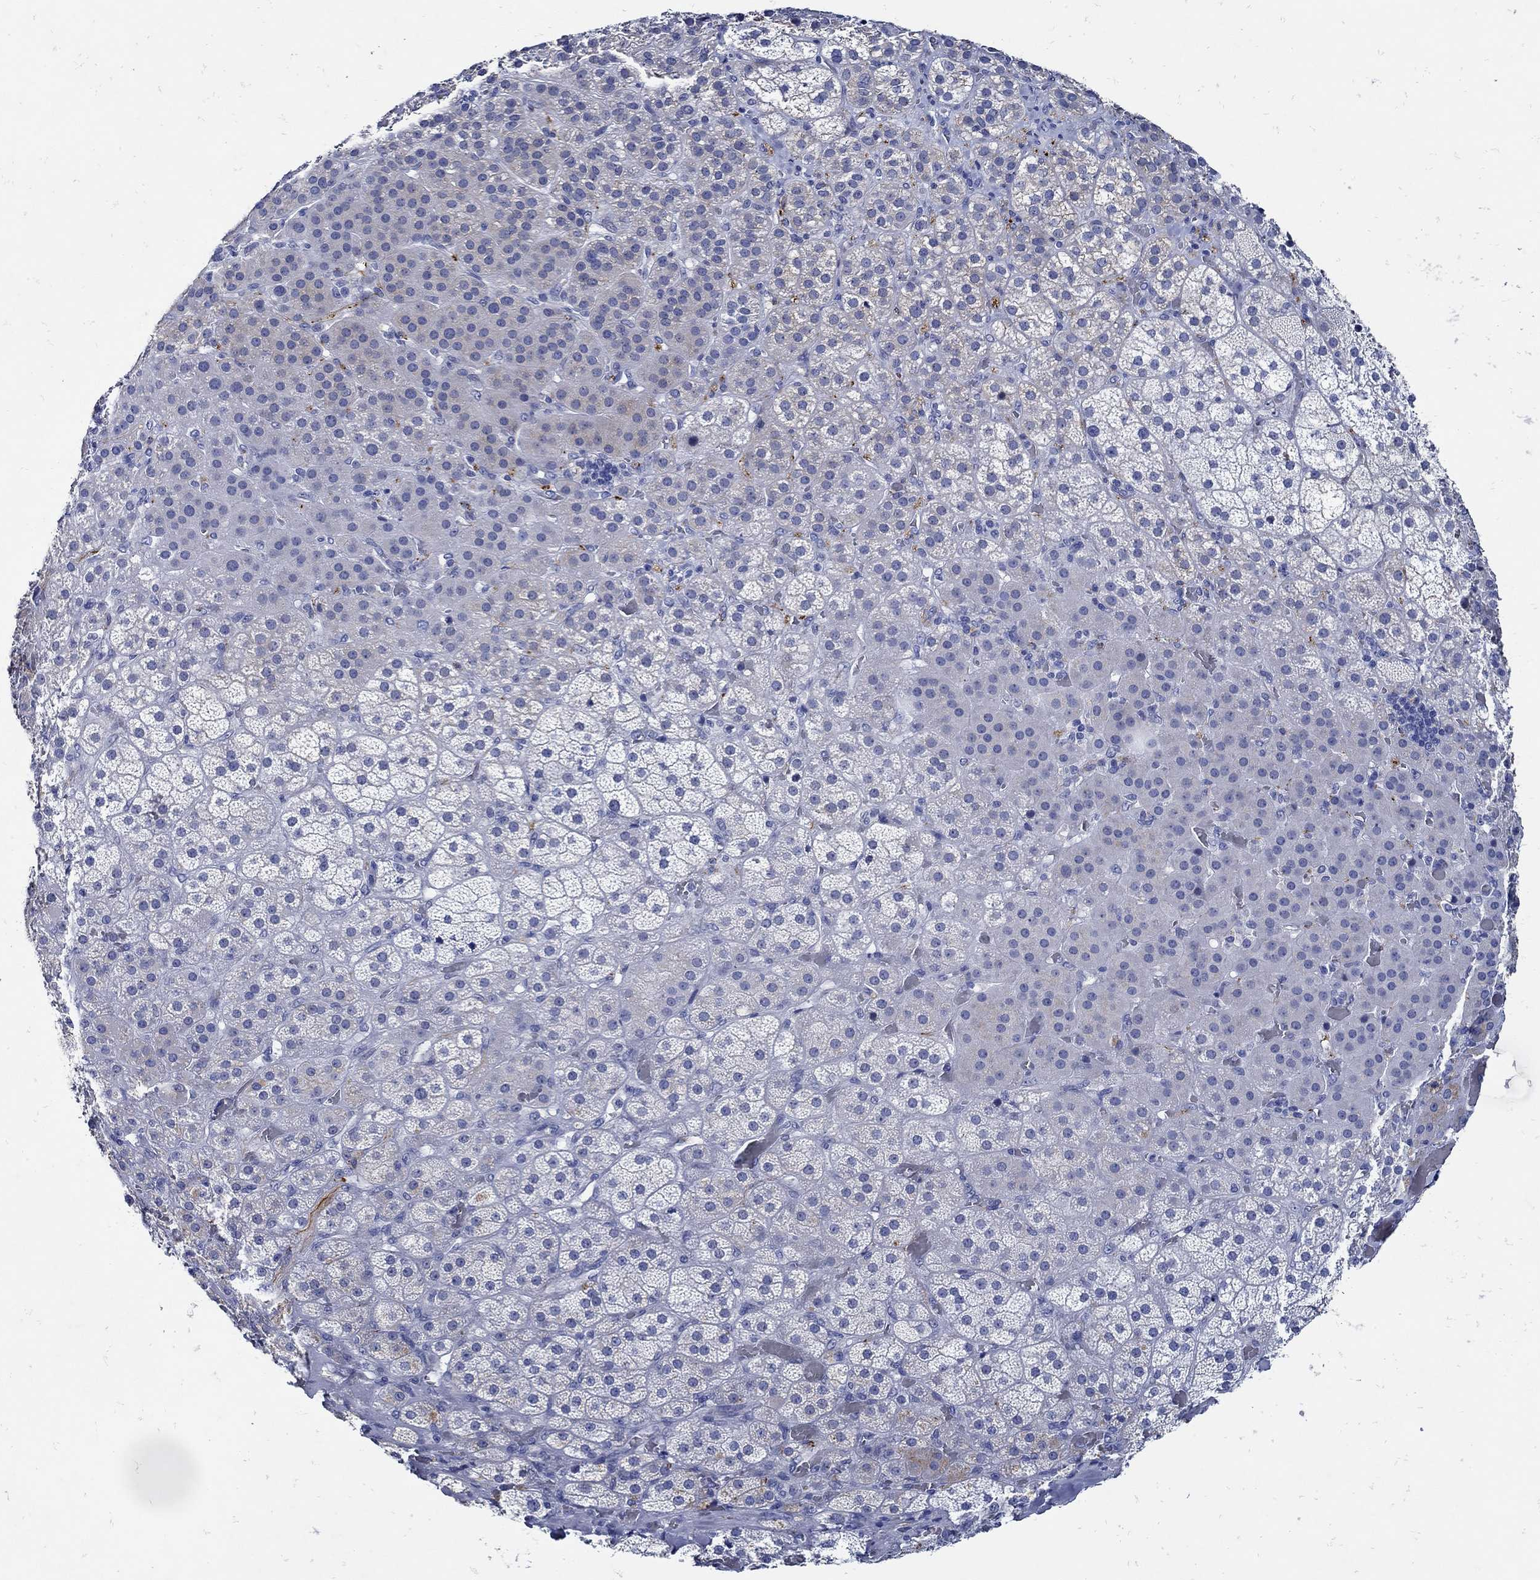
{"staining": {"intensity": "negative", "quantity": "none", "location": "none"}, "tissue": "adrenal gland", "cell_type": "Glandular cells", "image_type": "normal", "snomed": [{"axis": "morphology", "description": "Normal tissue, NOS"}, {"axis": "topography", "description": "Adrenal gland"}], "caption": "An IHC micrograph of unremarkable adrenal gland is shown. There is no staining in glandular cells of adrenal gland. (DAB immunohistochemistry (IHC), high magnification).", "gene": "NOS1", "patient": {"sex": "male", "age": 57}}